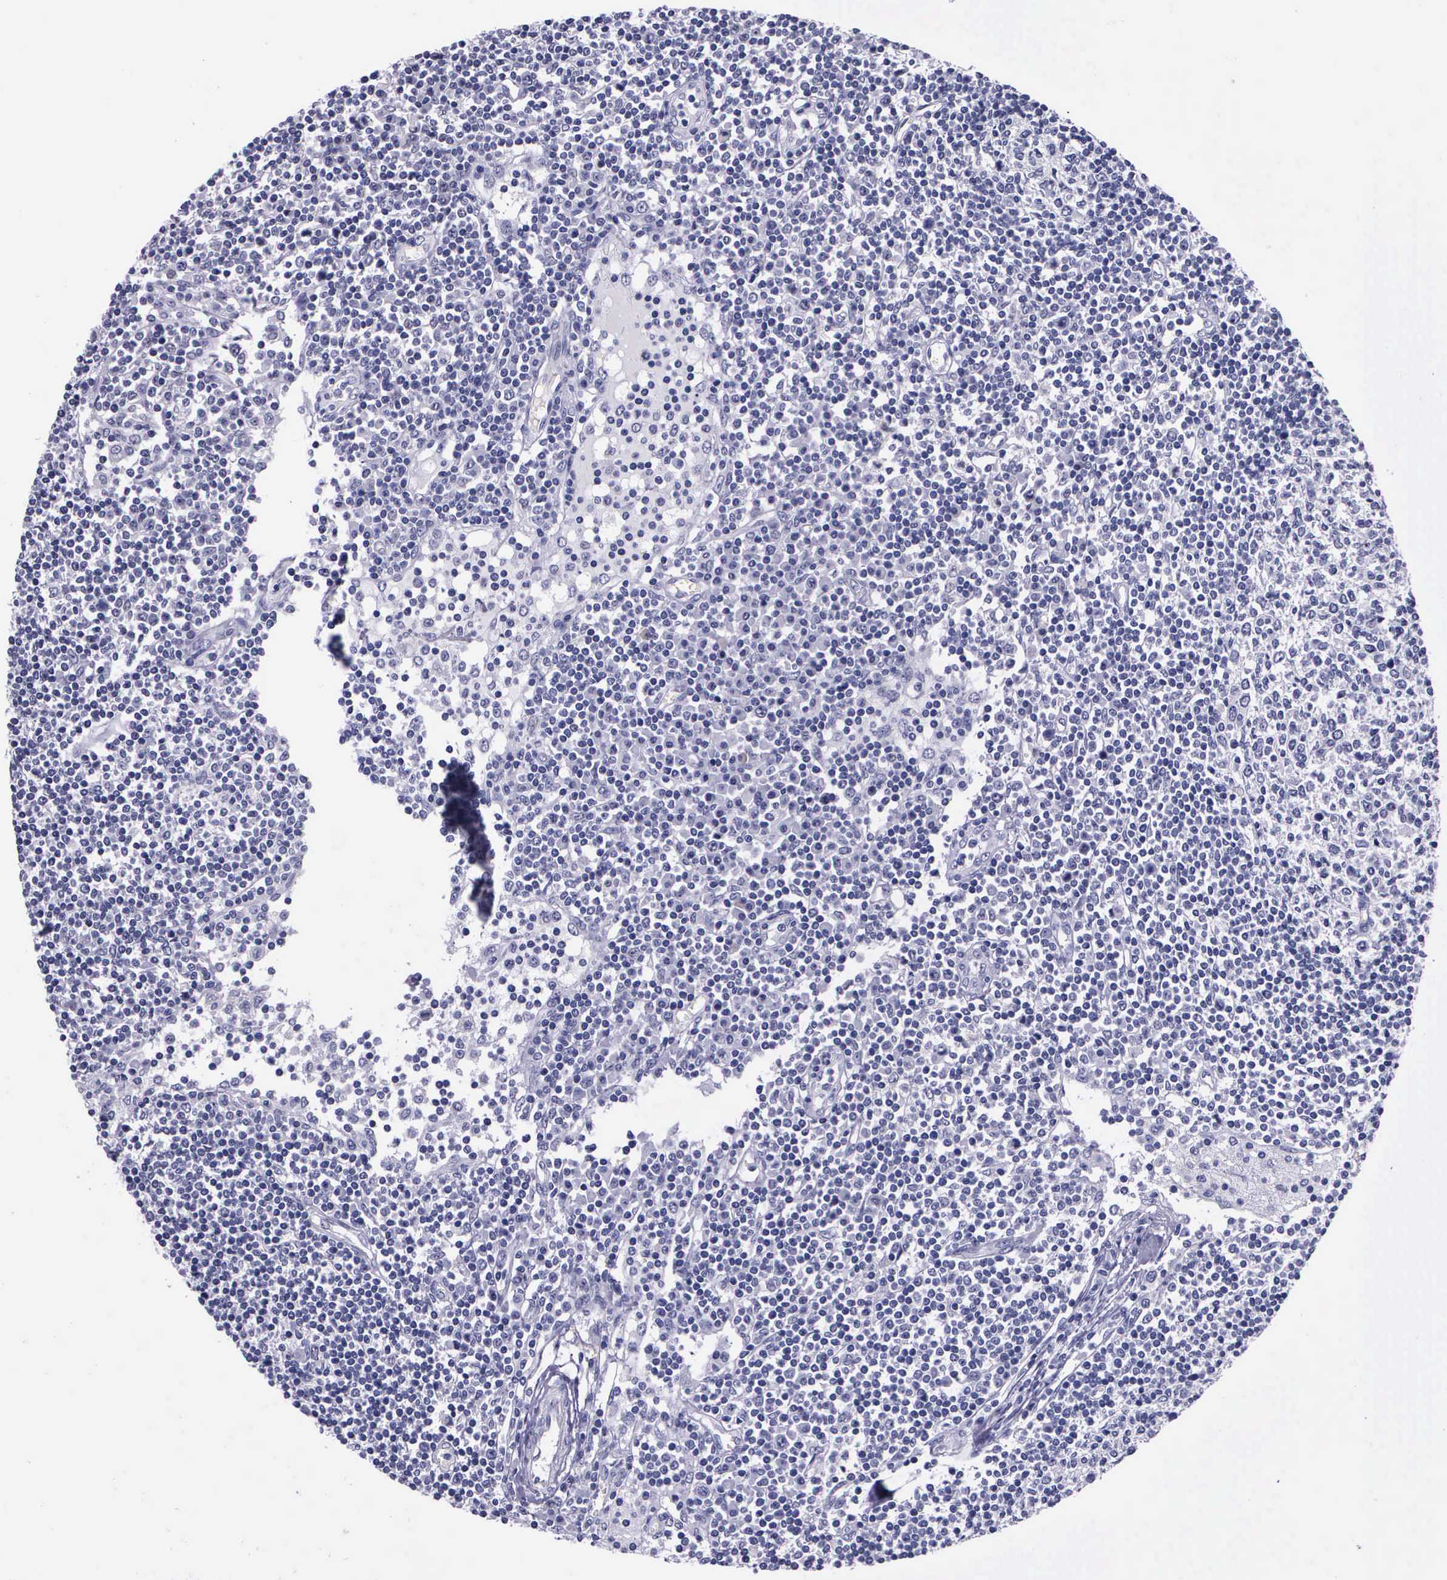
{"staining": {"intensity": "negative", "quantity": "none", "location": "none"}, "tissue": "lymph node", "cell_type": "Germinal center cells", "image_type": "normal", "snomed": [{"axis": "morphology", "description": "Normal tissue, NOS"}, {"axis": "topography", "description": "Lymph node"}], "caption": "The IHC photomicrograph has no significant positivity in germinal center cells of lymph node.", "gene": "AHNAK2", "patient": {"sex": "female", "age": 62}}